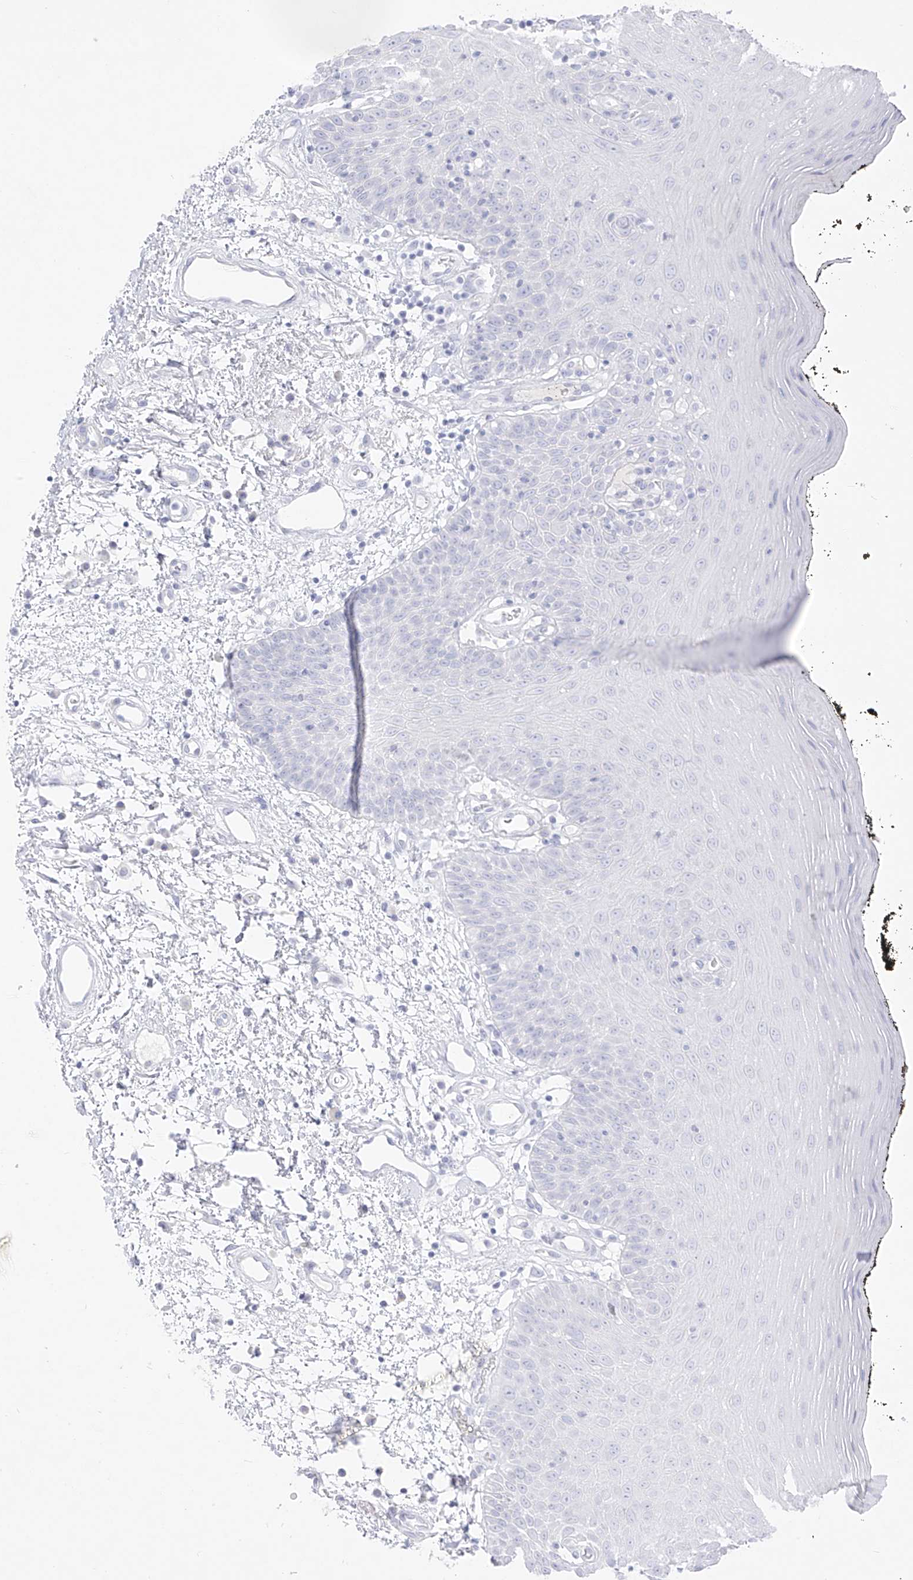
{"staining": {"intensity": "negative", "quantity": "none", "location": "none"}, "tissue": "oral mucosa", "cell_type": "Squamous epithelial cells", "image_type": "normal", "snomed": [{"axis": "morphology", "description": "Normal tissue, NOS"}, {"axis": "topography", "description": "Oral tissue"}], "caption": "There is no significant expression in squamous epithelial cells of oral mucosa. Brightfield microscopy of IHC stained with DAB (brown) and hematoxylin (blue), captured at high magnification.", "gene": "TGM4", "patient": {"sex": "male", "age": 74}}